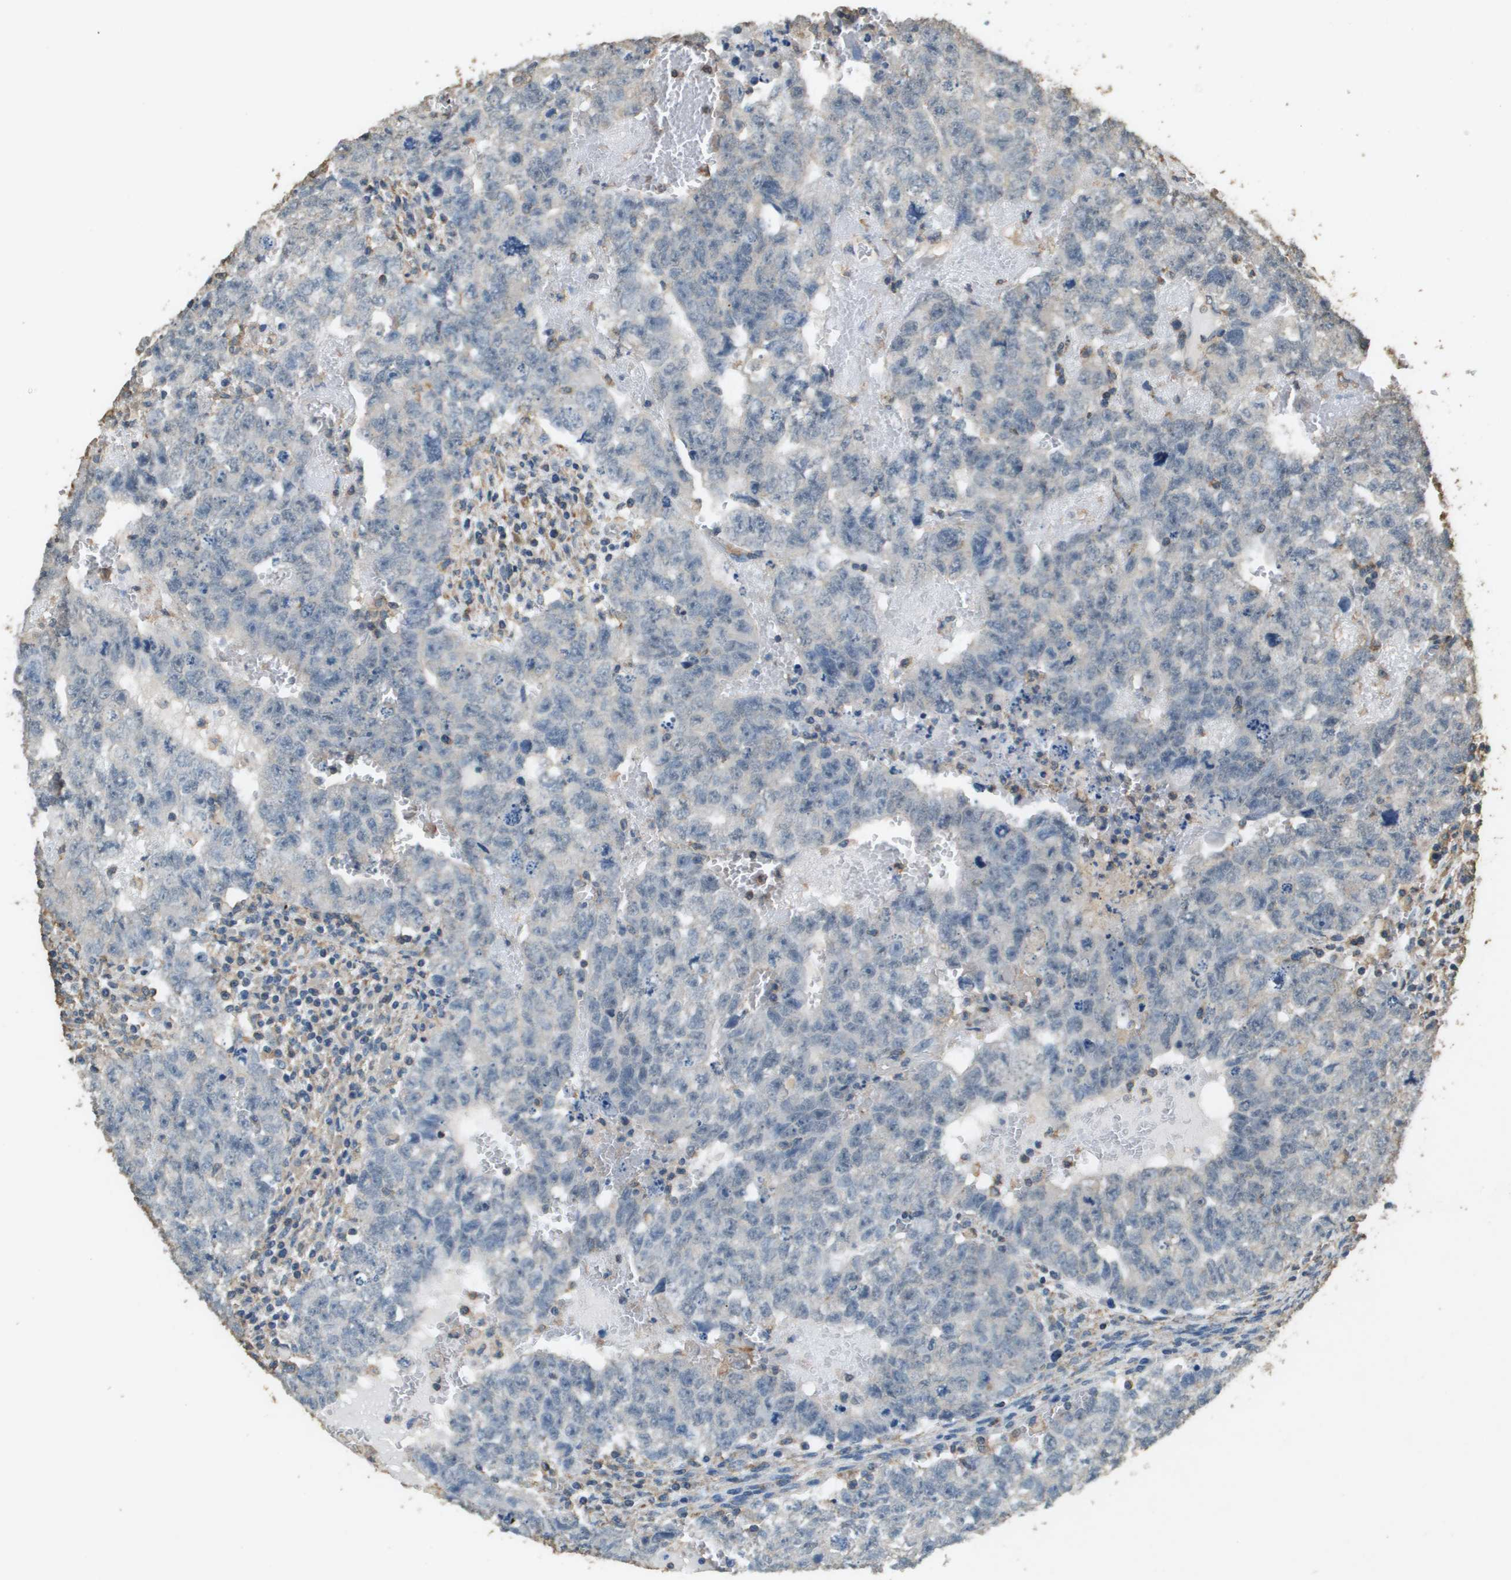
{"staining": {"intensity": "negative", "quantity": "none", "location": "none"}, "tissue": "testis cancer", "cell_type": "Tumor cells", "image_type": "cancer", "snomed": [{"axis": "morphology", "description": "Seminoma, NOS"}, {"axis": "morphology", "description": "Carcinoma, Embryonal, NOS"}, {"axis": "topography", "description": "Testis"}], "caption": "Embryonal carcinoma (testis) was stained to show a protein in brown. There is no significant expression in tumor cells.", "gene": "MS4A7", "patient": {"sex": "male", "age": 38}}